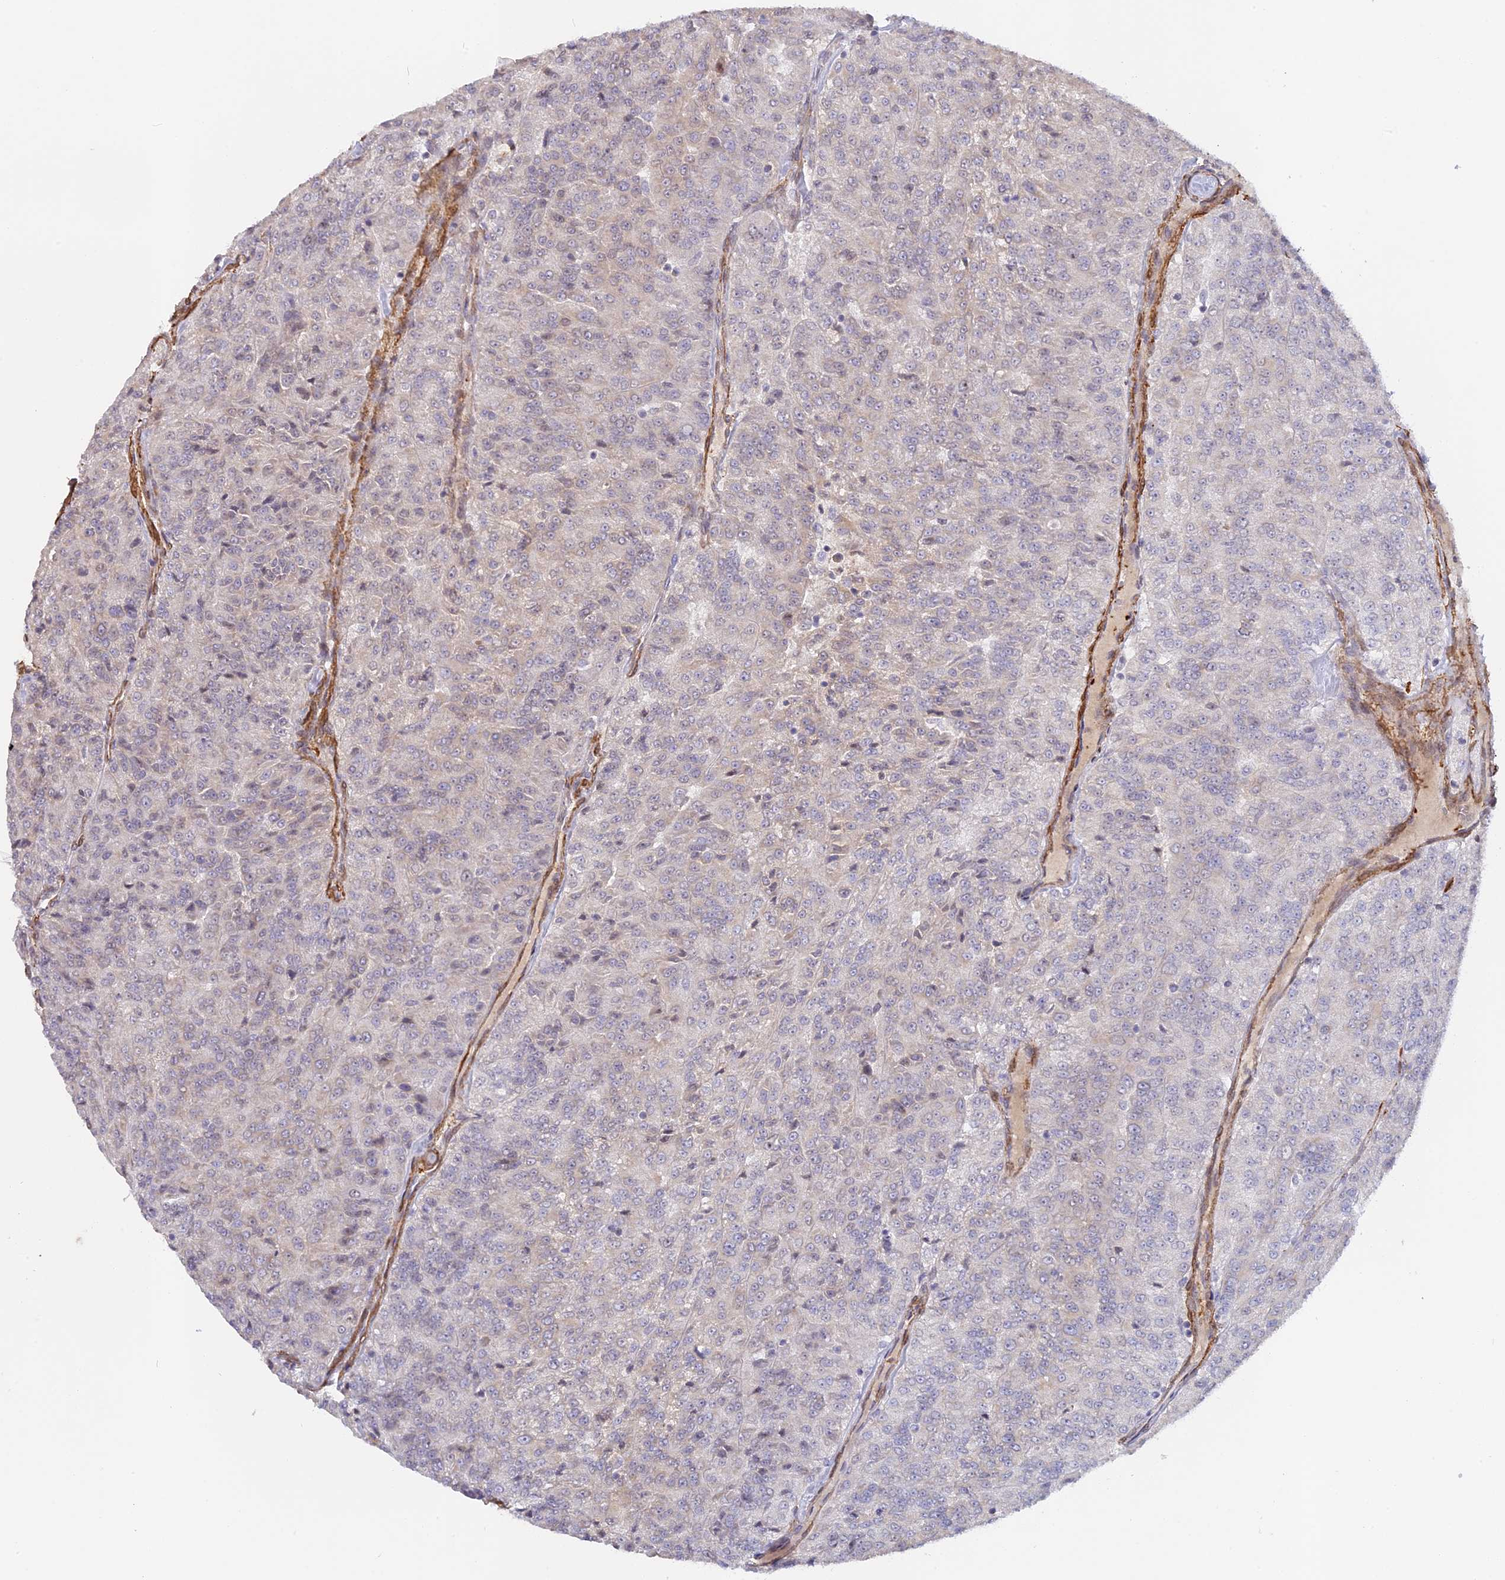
{"staining": {"intensity": "negative", "quantity": "none", "location": "none"}, "tissue": "renal cancer", "cell_type": "Tumor cells", "image_type": "cancer", "snomed": [{"axis": "morphology", "description": "Adenocarcinoma, NOS"}, {"axis": "topography", "description": "Kidney"}], "caption": "Immunohistochemical staining of adenocarcinoma (renal) exhibits no significant expression in tumor cells. (DAB (3,3'-diaminobenzidine) immunohistochemistry, high magnification).", "gene": "CCDC154", "patient": {"sex": "female", "age": 63}}